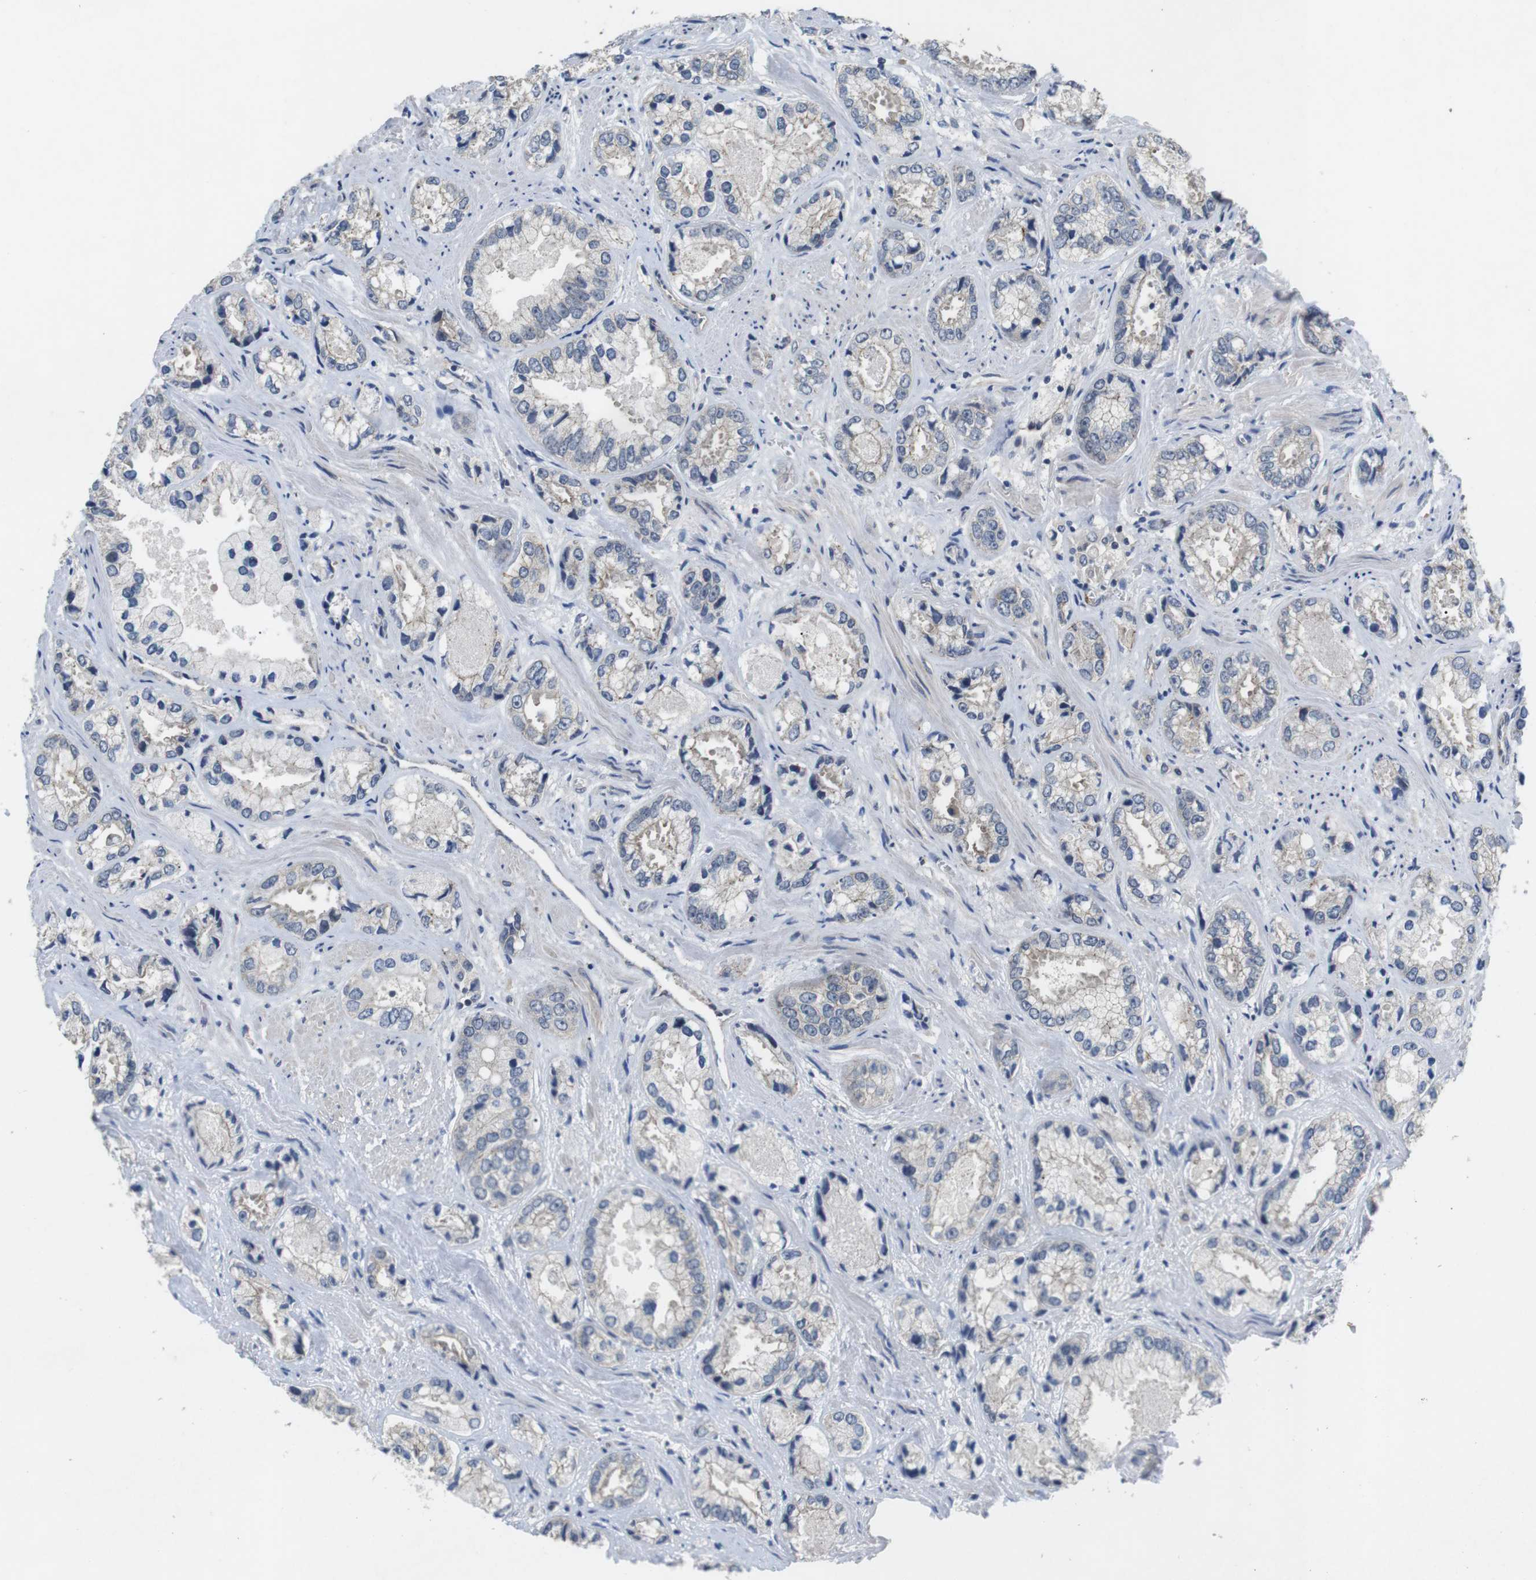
{"staining": {"intensity": "negative", "quantity": "none", "location": "none"}, "tissue": "prostate cancer", "cell_type": "Tumor cells", "image_type": "cancer", "snomed": [{"axis": "morphology", "description": "Adenocarcinoma, High grade"}, {"axis": "topography", "description": "Prostate"}], "caption": "This is an IHC histopathology image of prostate high-grade adenocarcinoma. There is no expression in tumor cells.", "gene": "NECTIN1", "patient": {"sex": "male", "age": 61}}